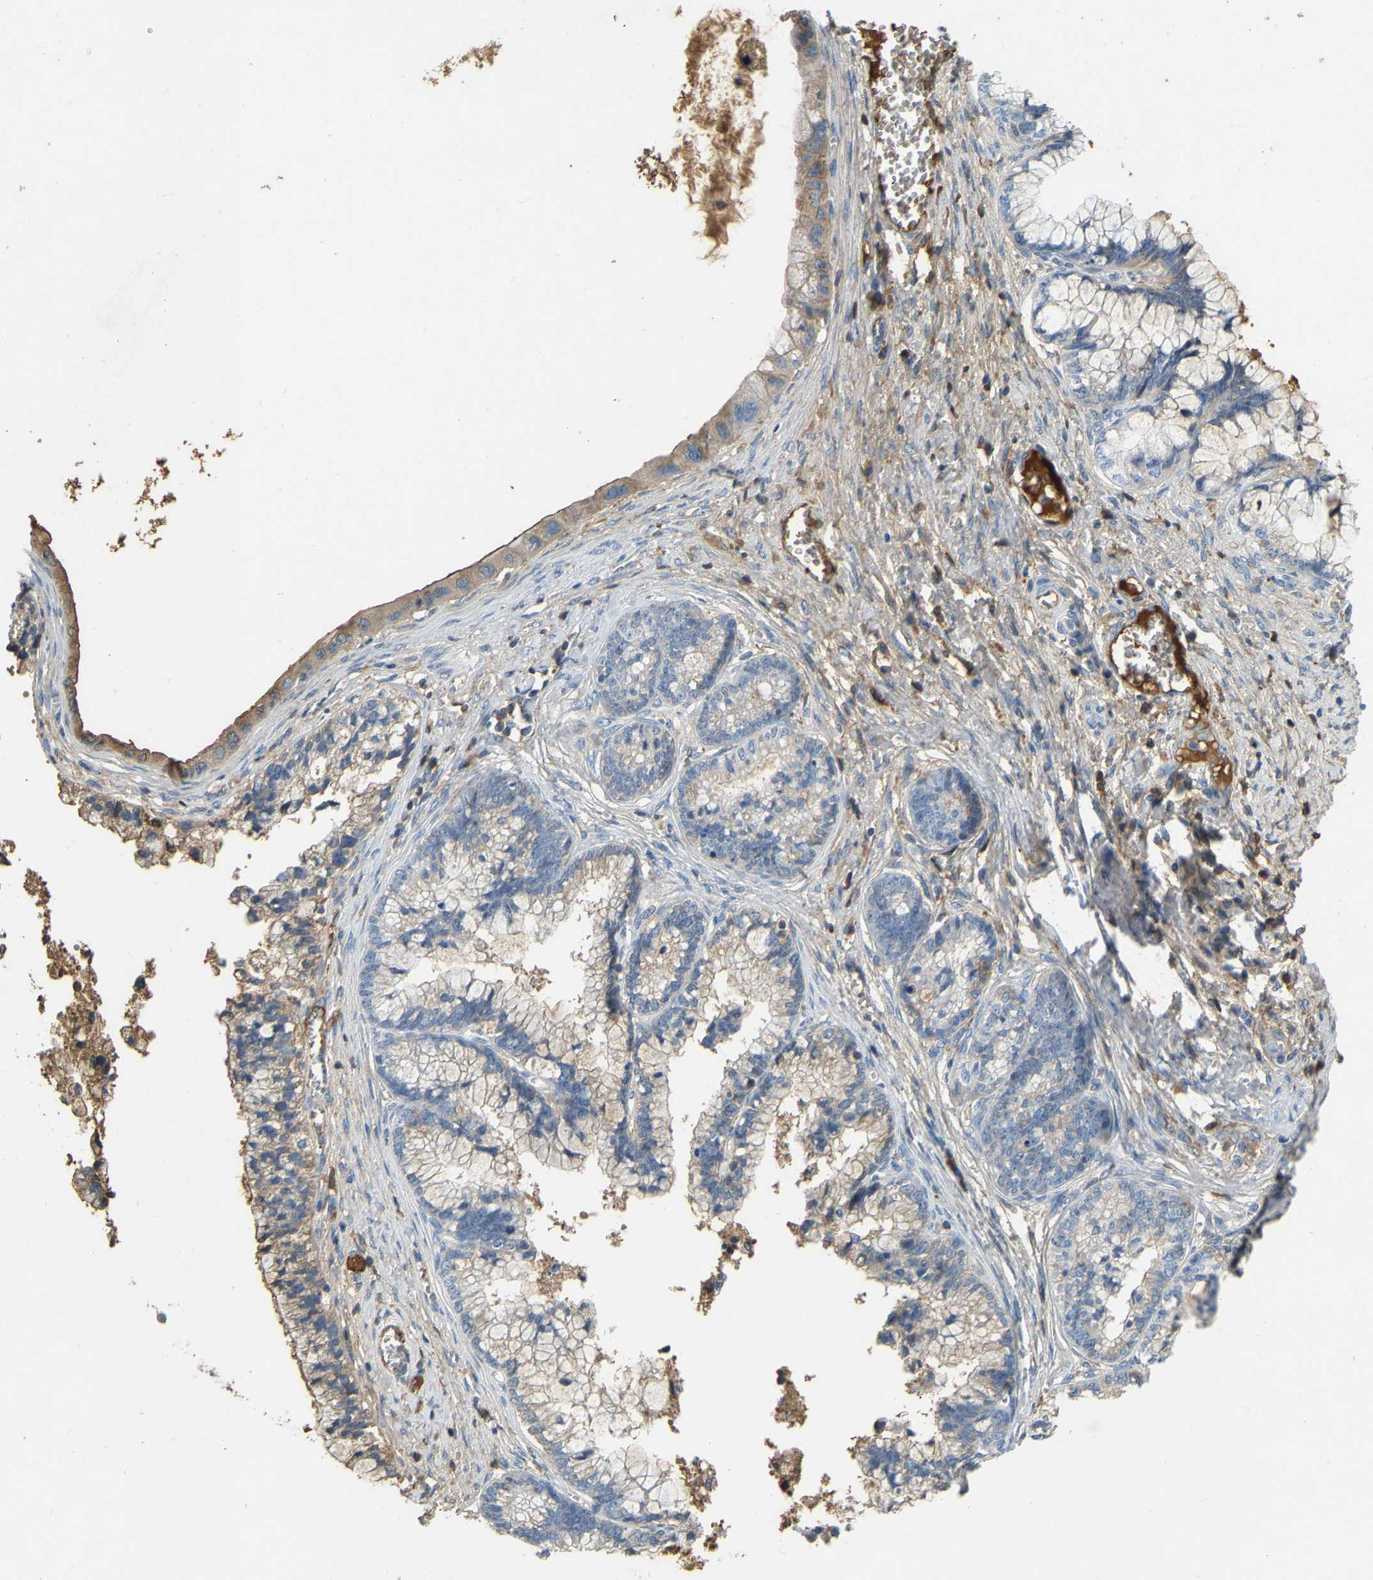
{"staining": {"intensity": "weak", "quantity": "<25%", "location": "cytoplasmic/membranous"}, "tissue": "cervical cancer", "cell_type": "Tumor cells", "image_type": "cancer", "snomed": [{"axis": "morphology", "description": "Adenocarcinoma, NOS"}, {"axis": "topography", "description": "Cervix"}], "caption": "There is no significant staining in tumor cells of cervical cancer. Nuclei are stained in blue.", "gene": "STC1", "patient": {"sex": "female", "age": 44}}